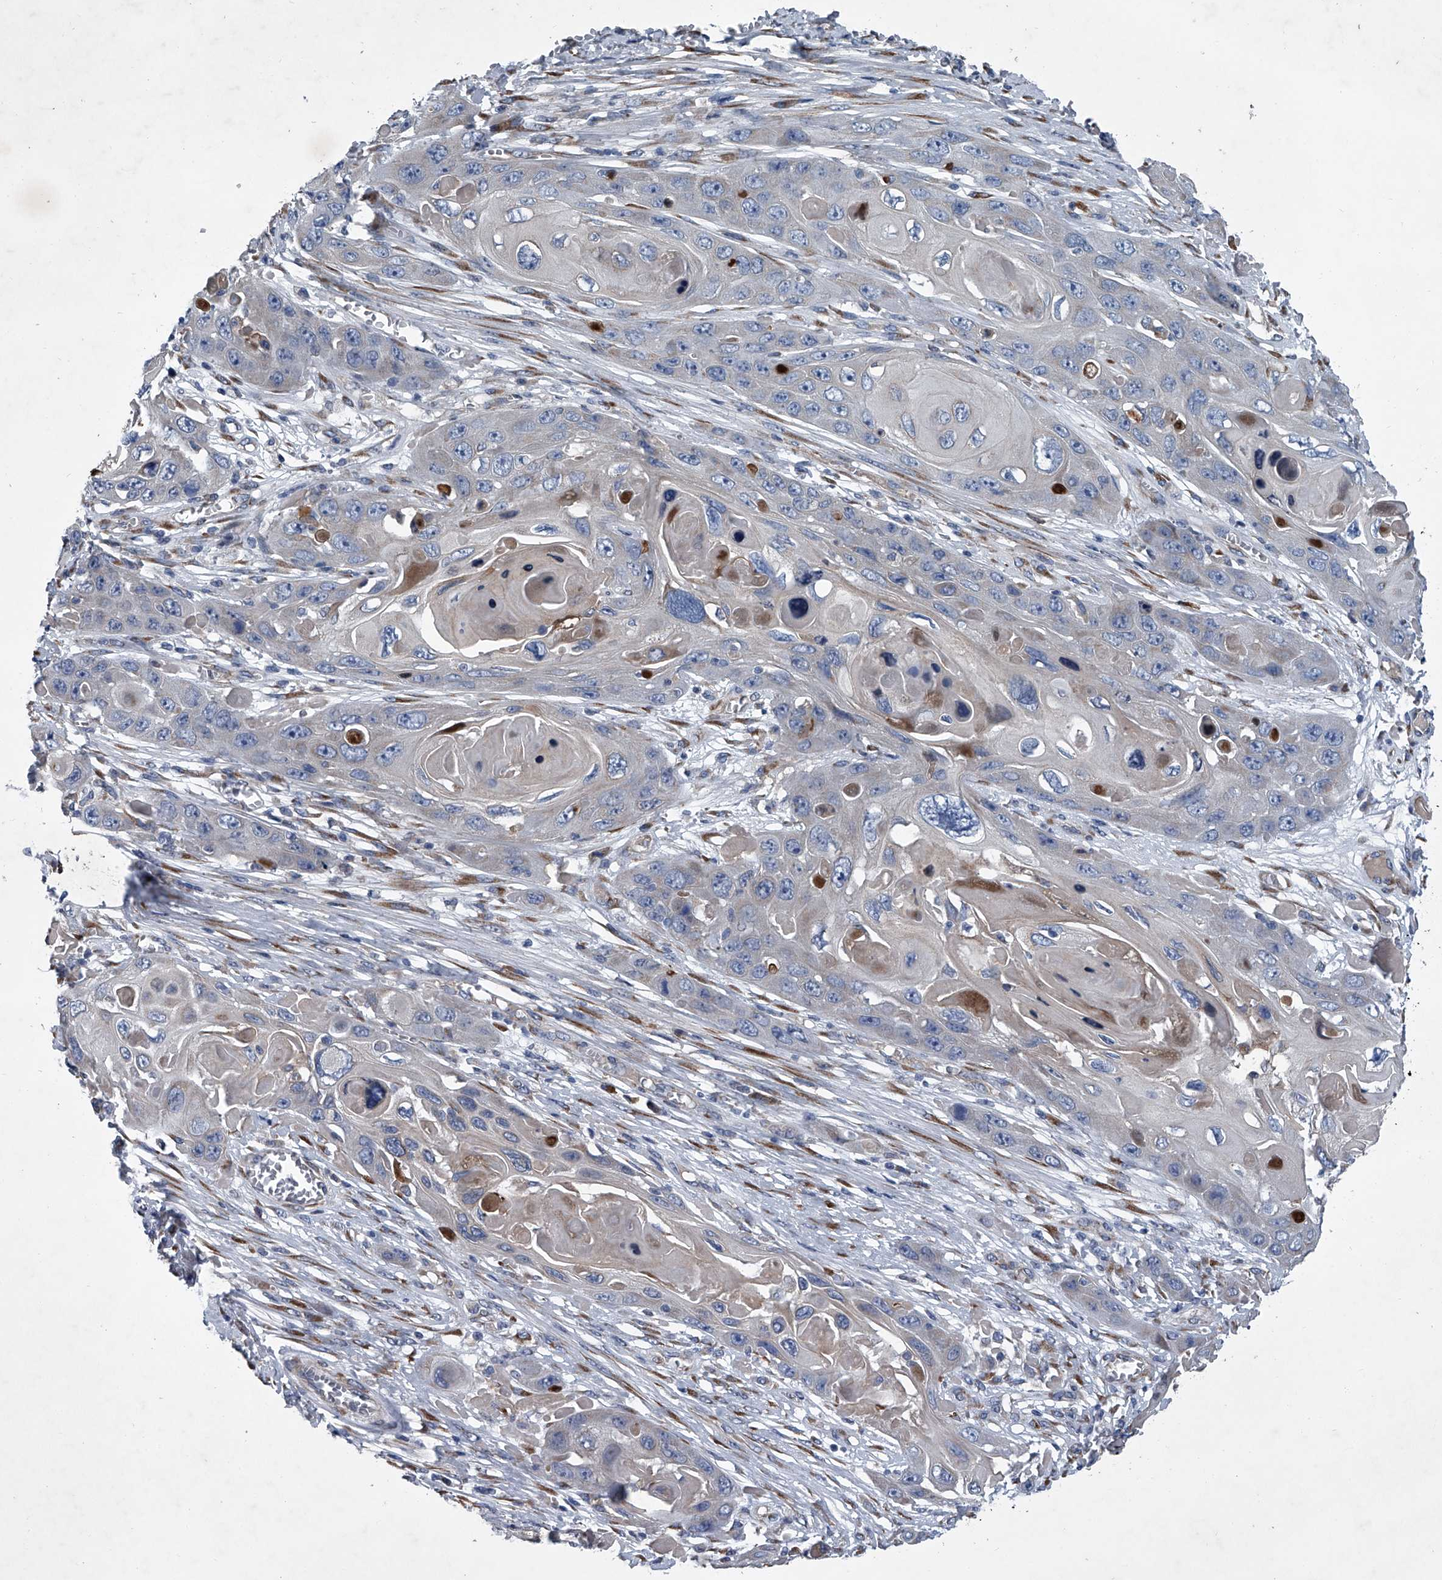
{"staining": {"intensity": "negative", "quantity": "none", "location": "none"}, "tissue": "skin cancer", "cell_type": "Tumor cells", "image_type": "cancer", "snomed": [{"axis": "morphology", "description": "Squamous cell carcinoma, NOS"}, {"axis": "topography", "description": "Skin"}], "caption": "IHC of human skin squamous cell carcinoma demonstrates no expression in tumor cells. The staining was performed using DAB to visualize the protein expression in brown, while the nuclei were stained in blue with hematoxylin (Magnification: 20x).", "gene": "ABCG1", "patient": {"sex": "male", "age": 55}}